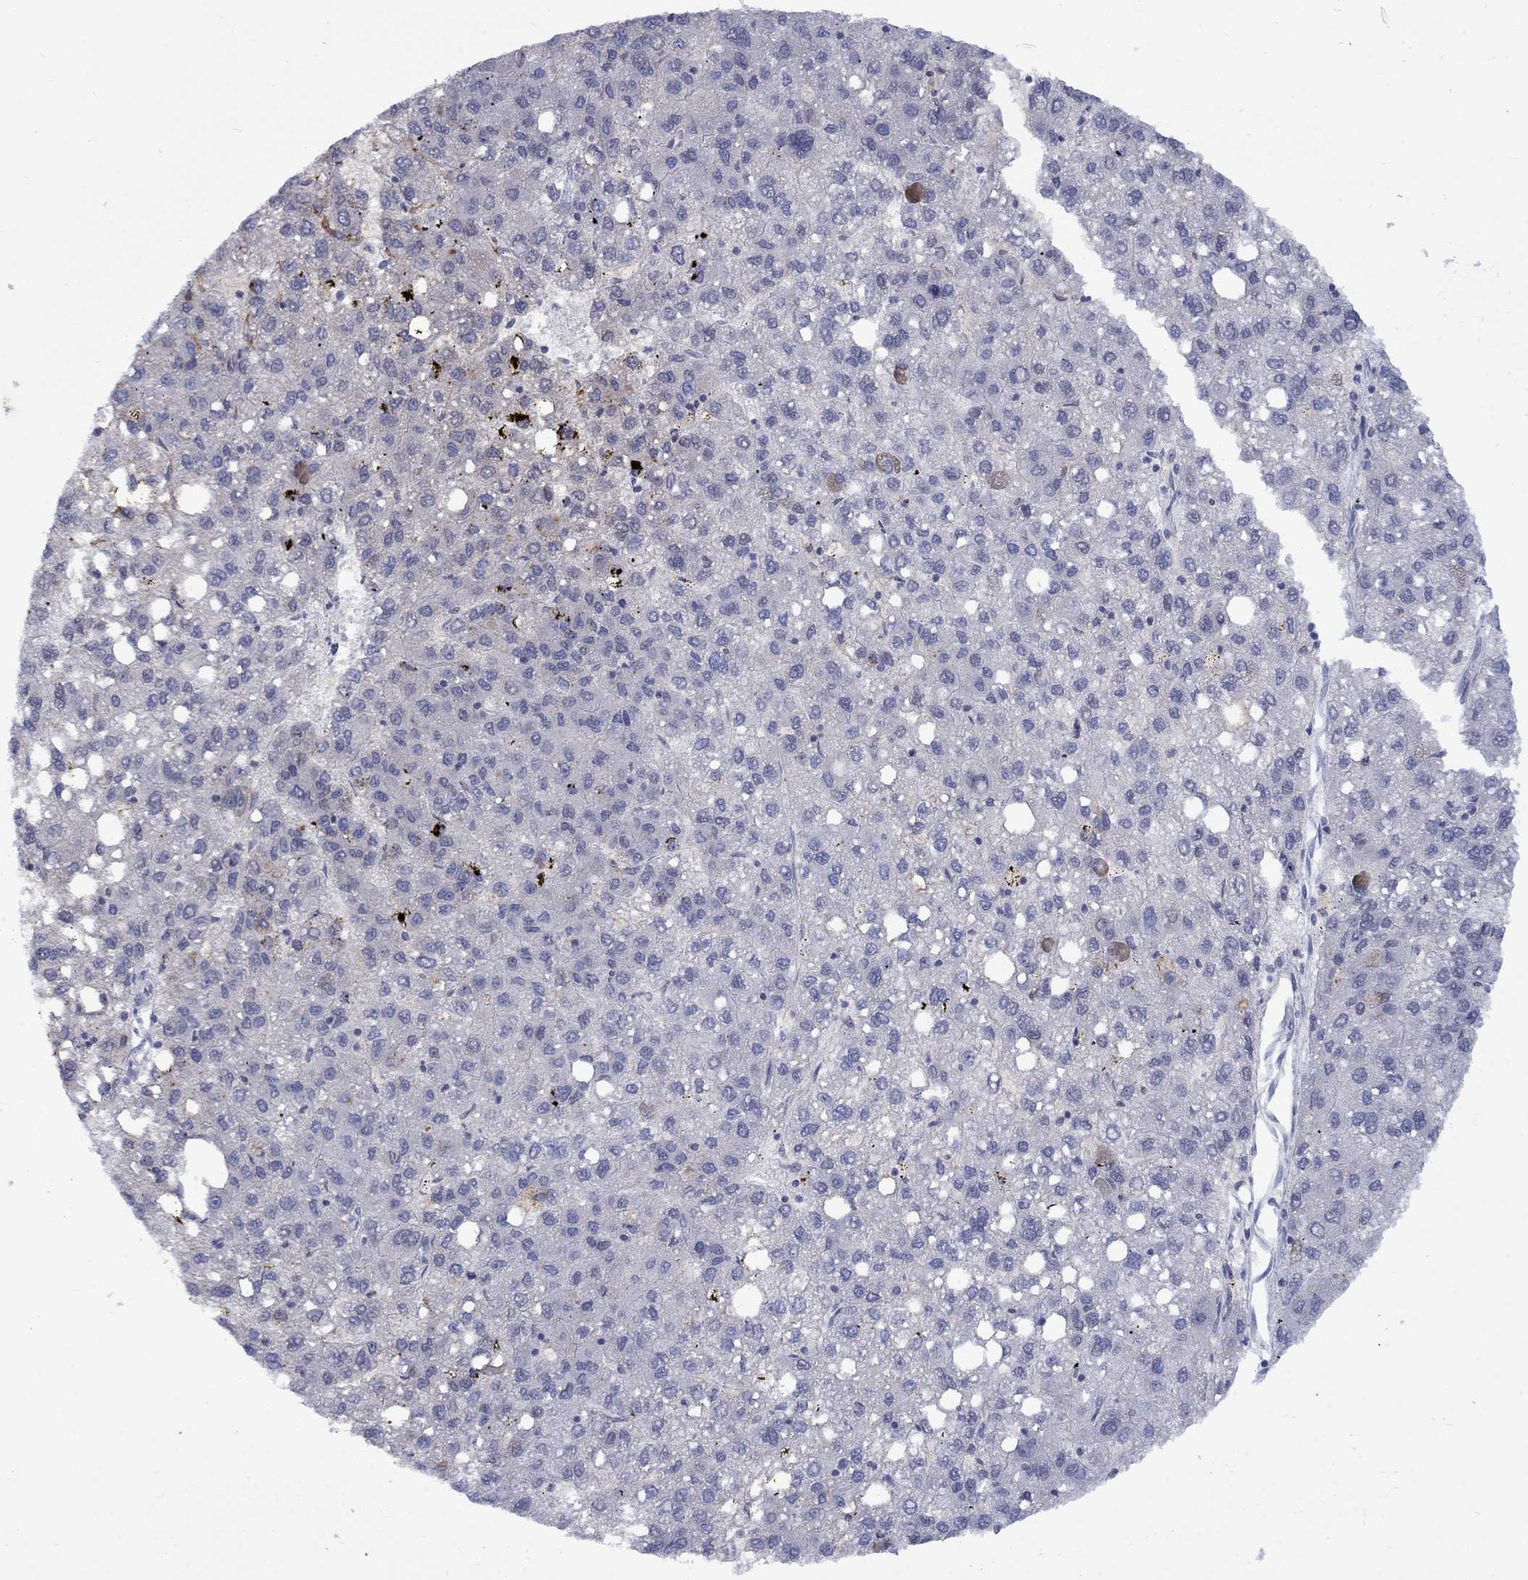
{"staining": {"intensity": "negative", "quantity": "none", "location": "none"}, "tissue": "liver cancer", "cell_type": "Tumor cells", "image_type": "cancer", "snomed": [{"axis": "morphology", "description": "Carcinoma, Hepatocellular, NOS"}, {"axis": "topography", "description": "Liver"}], "caption": "A micrograph of human liver cancer (hepatocellular carcinoma) is negative for staining in tumor cells. (Stains: DAB IHC with hematoxylin counter stain, Microscopy: brightfield microscopy at high magnification).", "gene": "NSMF", "patient": {"sex": "female", "age": 82}}